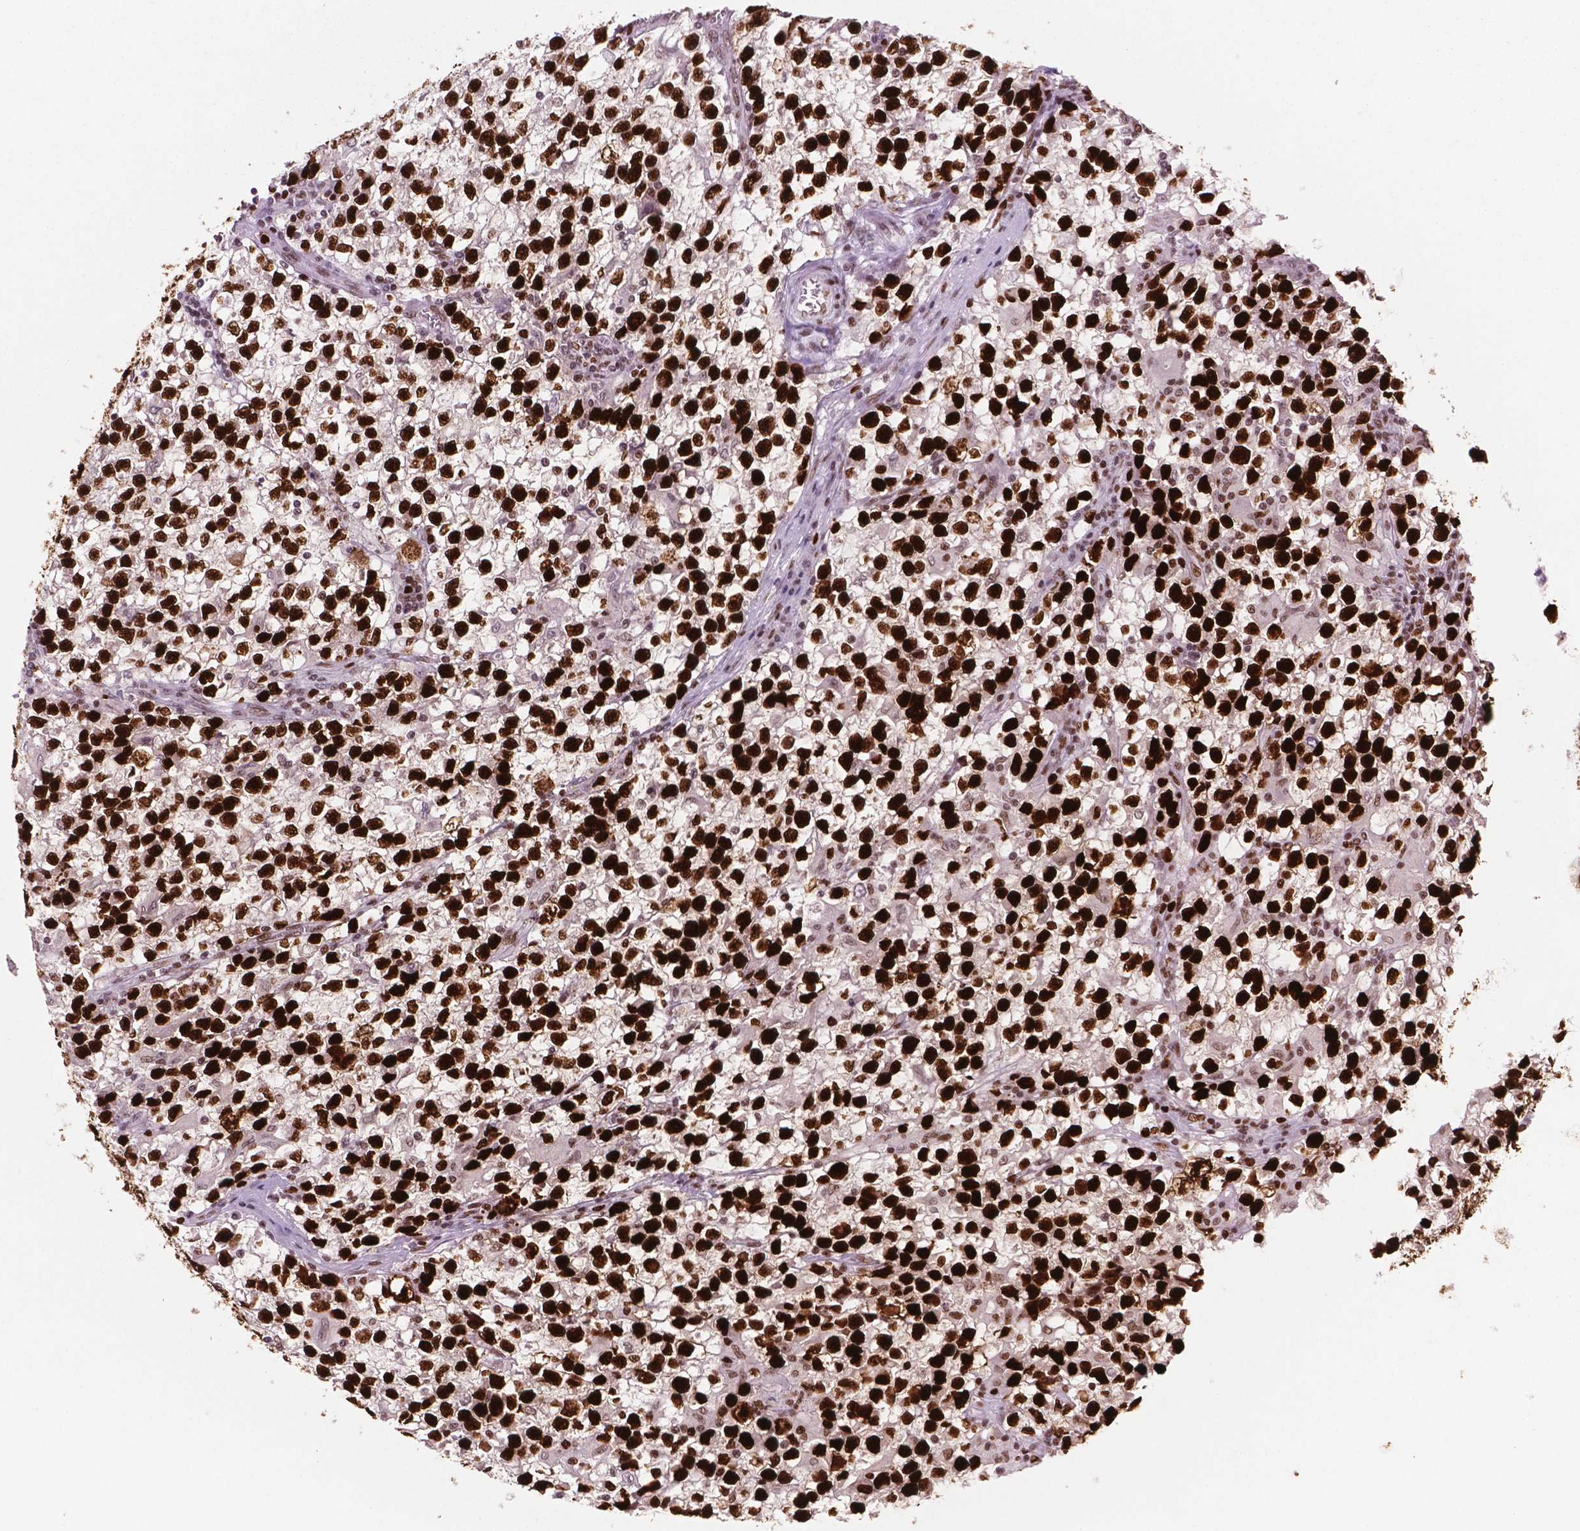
{"staining": {"intensity": "strong", "quantity": ">75%", "location": "nuclear"}, "tissue": "testis cancer", "cell_type": "Tumor cells", "image_type": "cancer", "snomed": [{"axis": "morphology", "description": "Seminoma, NOS"}, {"axis": "topography", "description": "Testis"}], "caption": "Protein positivity by immunohistochemistry (IHC) shows strong nuclear staining in approximately >75% of tumor cells in seminoma (testis). (DAB (3,3'-diaminobenzidine) IHC, brown staining for protein, blue staining for nuclei).", "gene": "MSH6", "patient": {"sex": "male", "age": 31}}